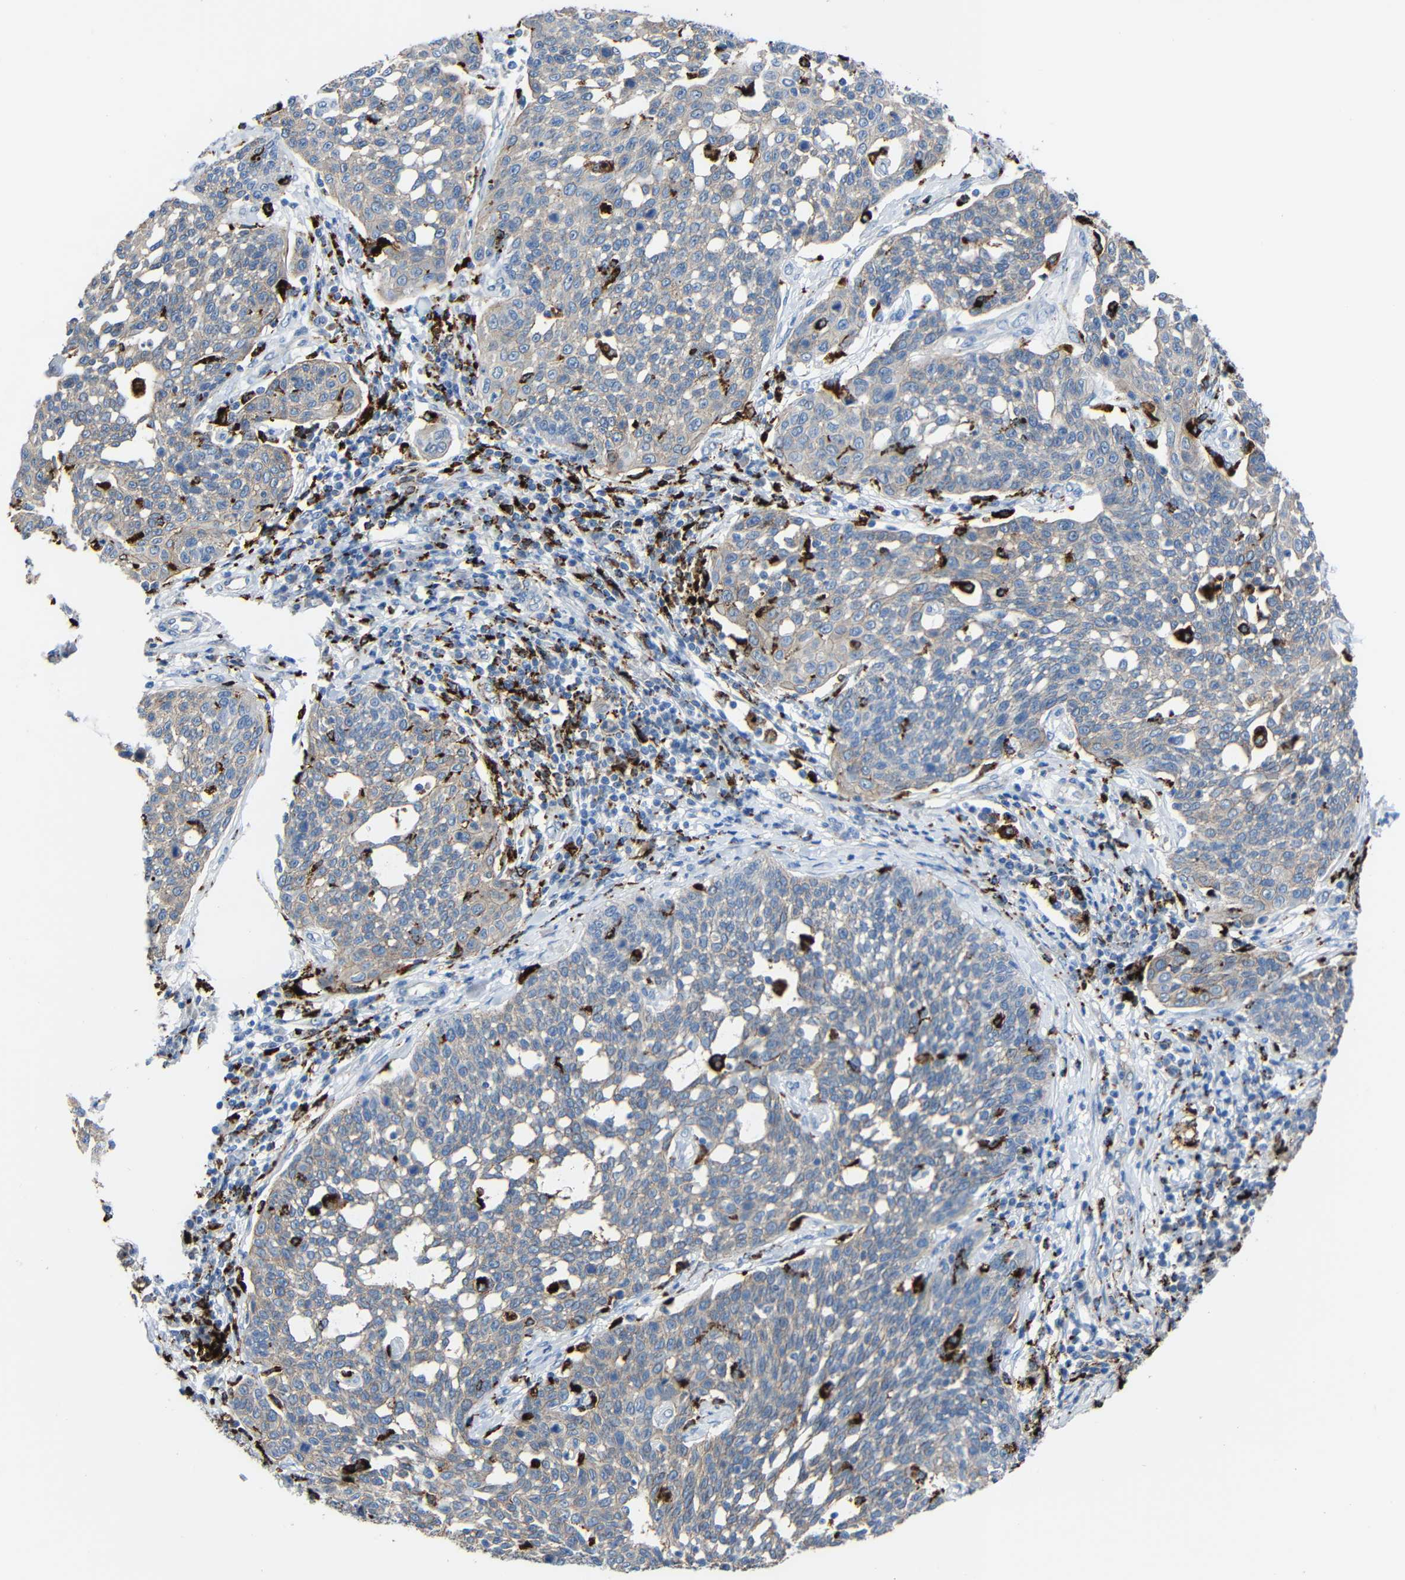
{"staining": {"intensity": "moderate", "quantity": ">75%", "location": "cytoplasmic/membranous"}, "tissue": "cervical cancer", "cell_type": "Tumor cells", "image_type": "cancer", "snomed": [{"axis": "morphology", "description": "Squamous cell carcinoma, NOS"}, {"axis": "topography", "description": "Cervix"}], "caption": "A medium amount of moderate cytoplasmic/membranous expression is identified in approximately >75% of tumor cells in cervical cancer tissue. (DAB (3,3'-diaminobenzidine) IHC, brown staining for protein, blue staining for nuclei).", "gene": "HLA-DMA", "patient": {"sex": "female", "age": 34}}